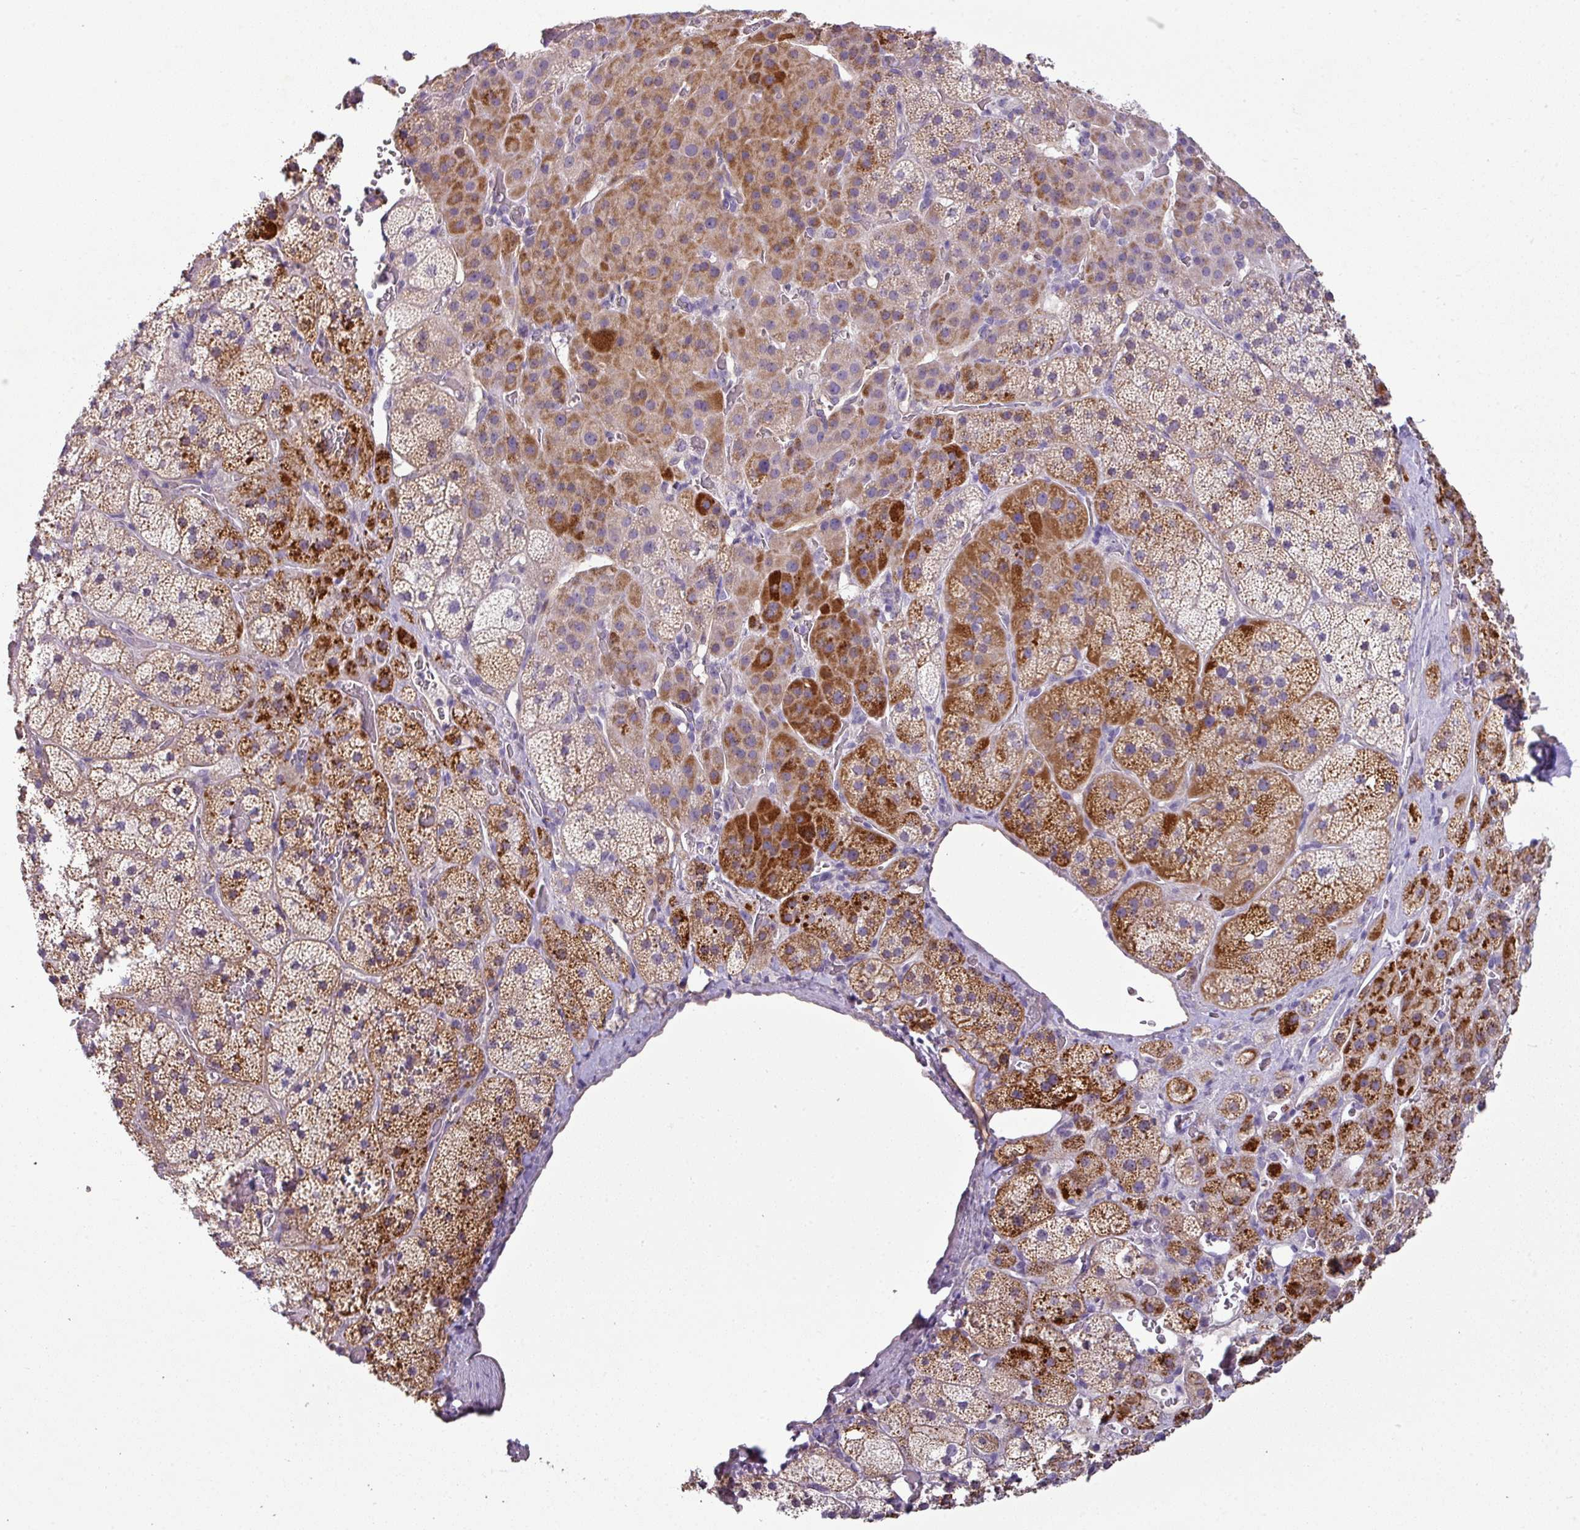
{"staining": {"intensity": "strong", "quantity": "25%-75%", "location": "cytoplasmic/membranous"}, "tissue": "adrenal gland", "cell_type": "Glandular cells", "image_type": "normal", "snomed": [{"axis": "morphology", "description": "Normal tissue, NOS"}, {"axis": "topography", "description": "Adrenal gland"}], "caption": "This is a histology image of immunohistochemistry staining of normal adrenal gland, which shows strong positivity in the cytoplasmic/membranous of glandular cells.", "gene": "TMEM178B", "patient": {"sex": "male", "age": 57}}